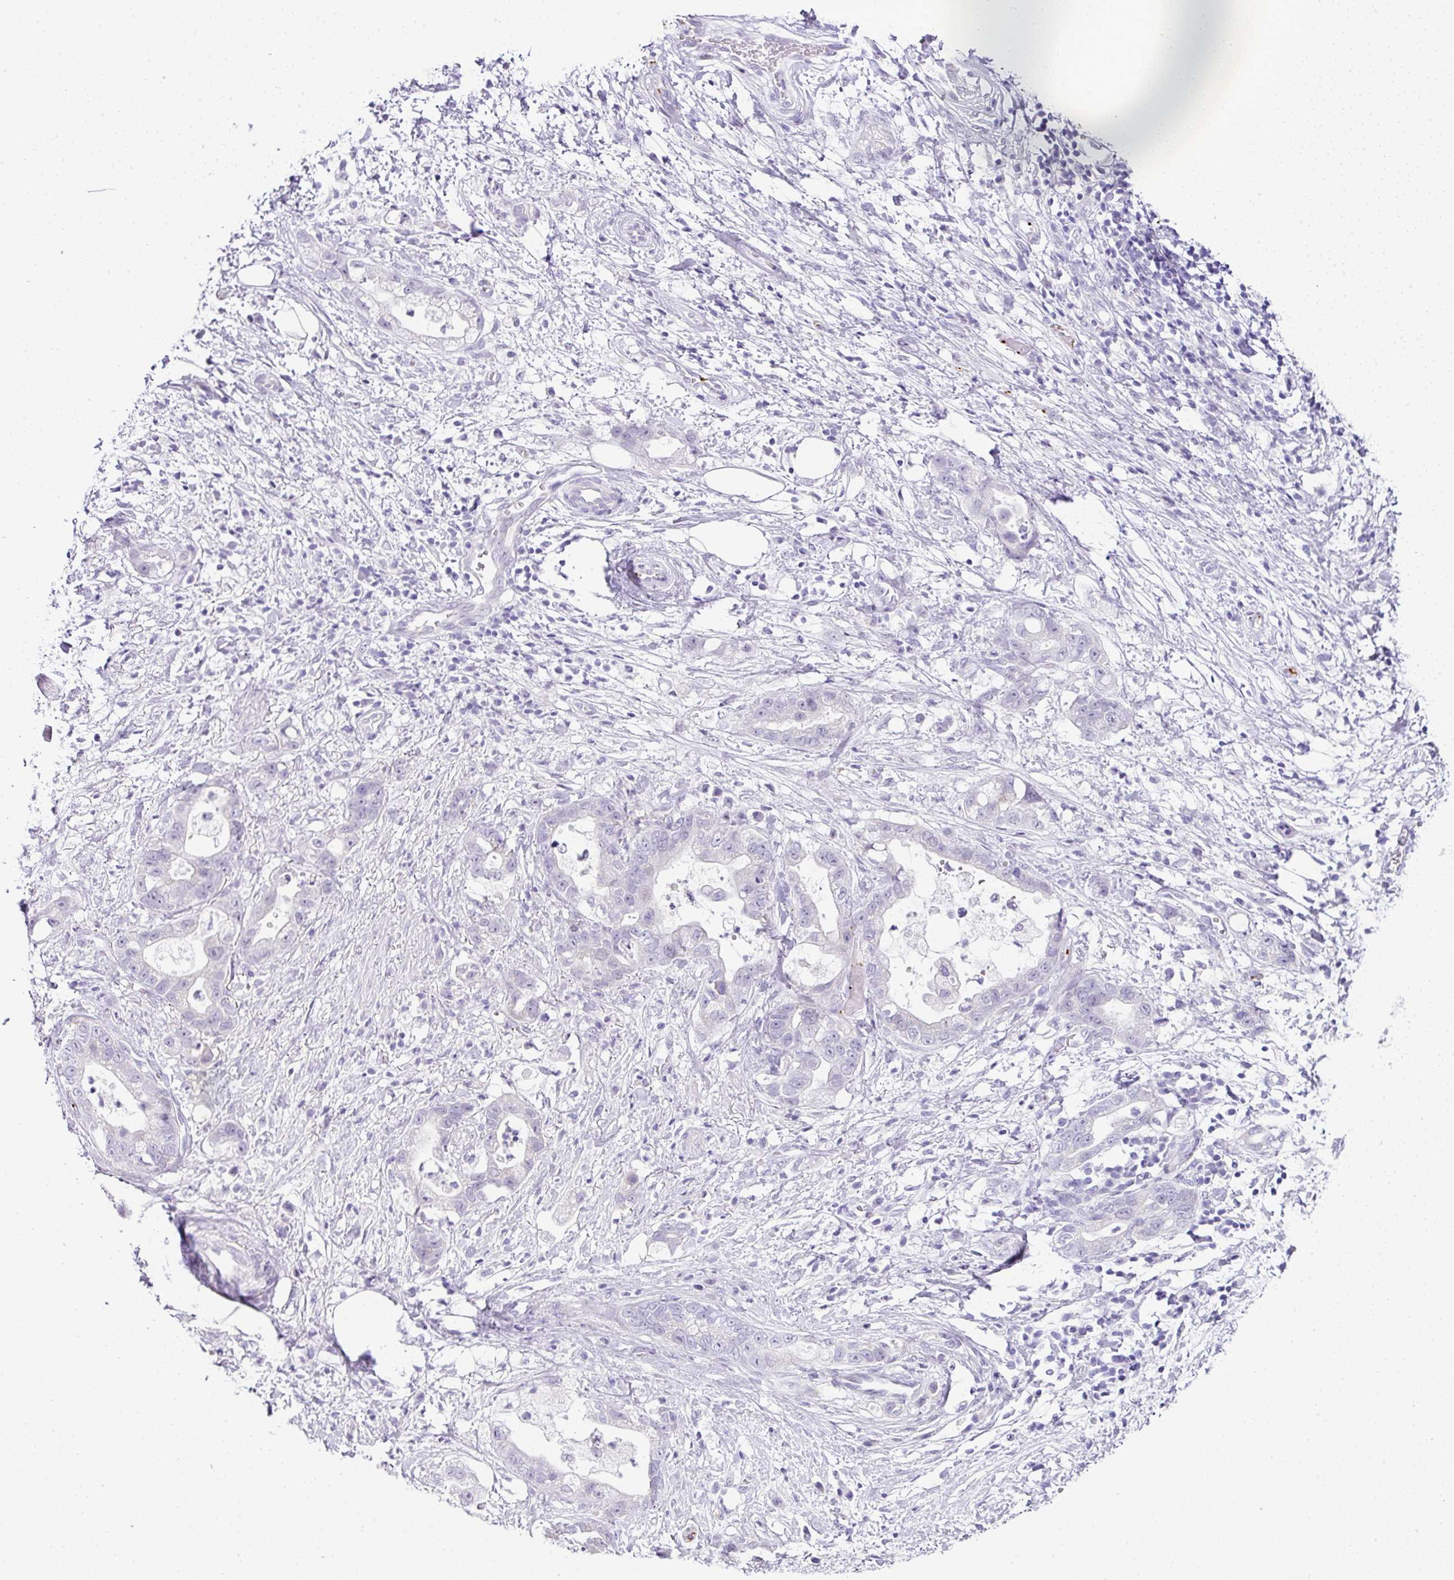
{"staining": {"intensity": "negative", "quantity": "none", "location": "none"}, "tissue": "stomach cancer", "cell_type": "Tumor cells", "image_type": "cancer", "snomed": [{"axis": "morphology", "description": "Adenocarcinoma, NOS"}, {"axis": "topography", "description": "Stomach"}], "caption": "Tumor cells are negative for brown protein staining in stomach adenocarcinoma.", "gene": "CMTM5", "patient": {"sex": "male", "age": 55}}